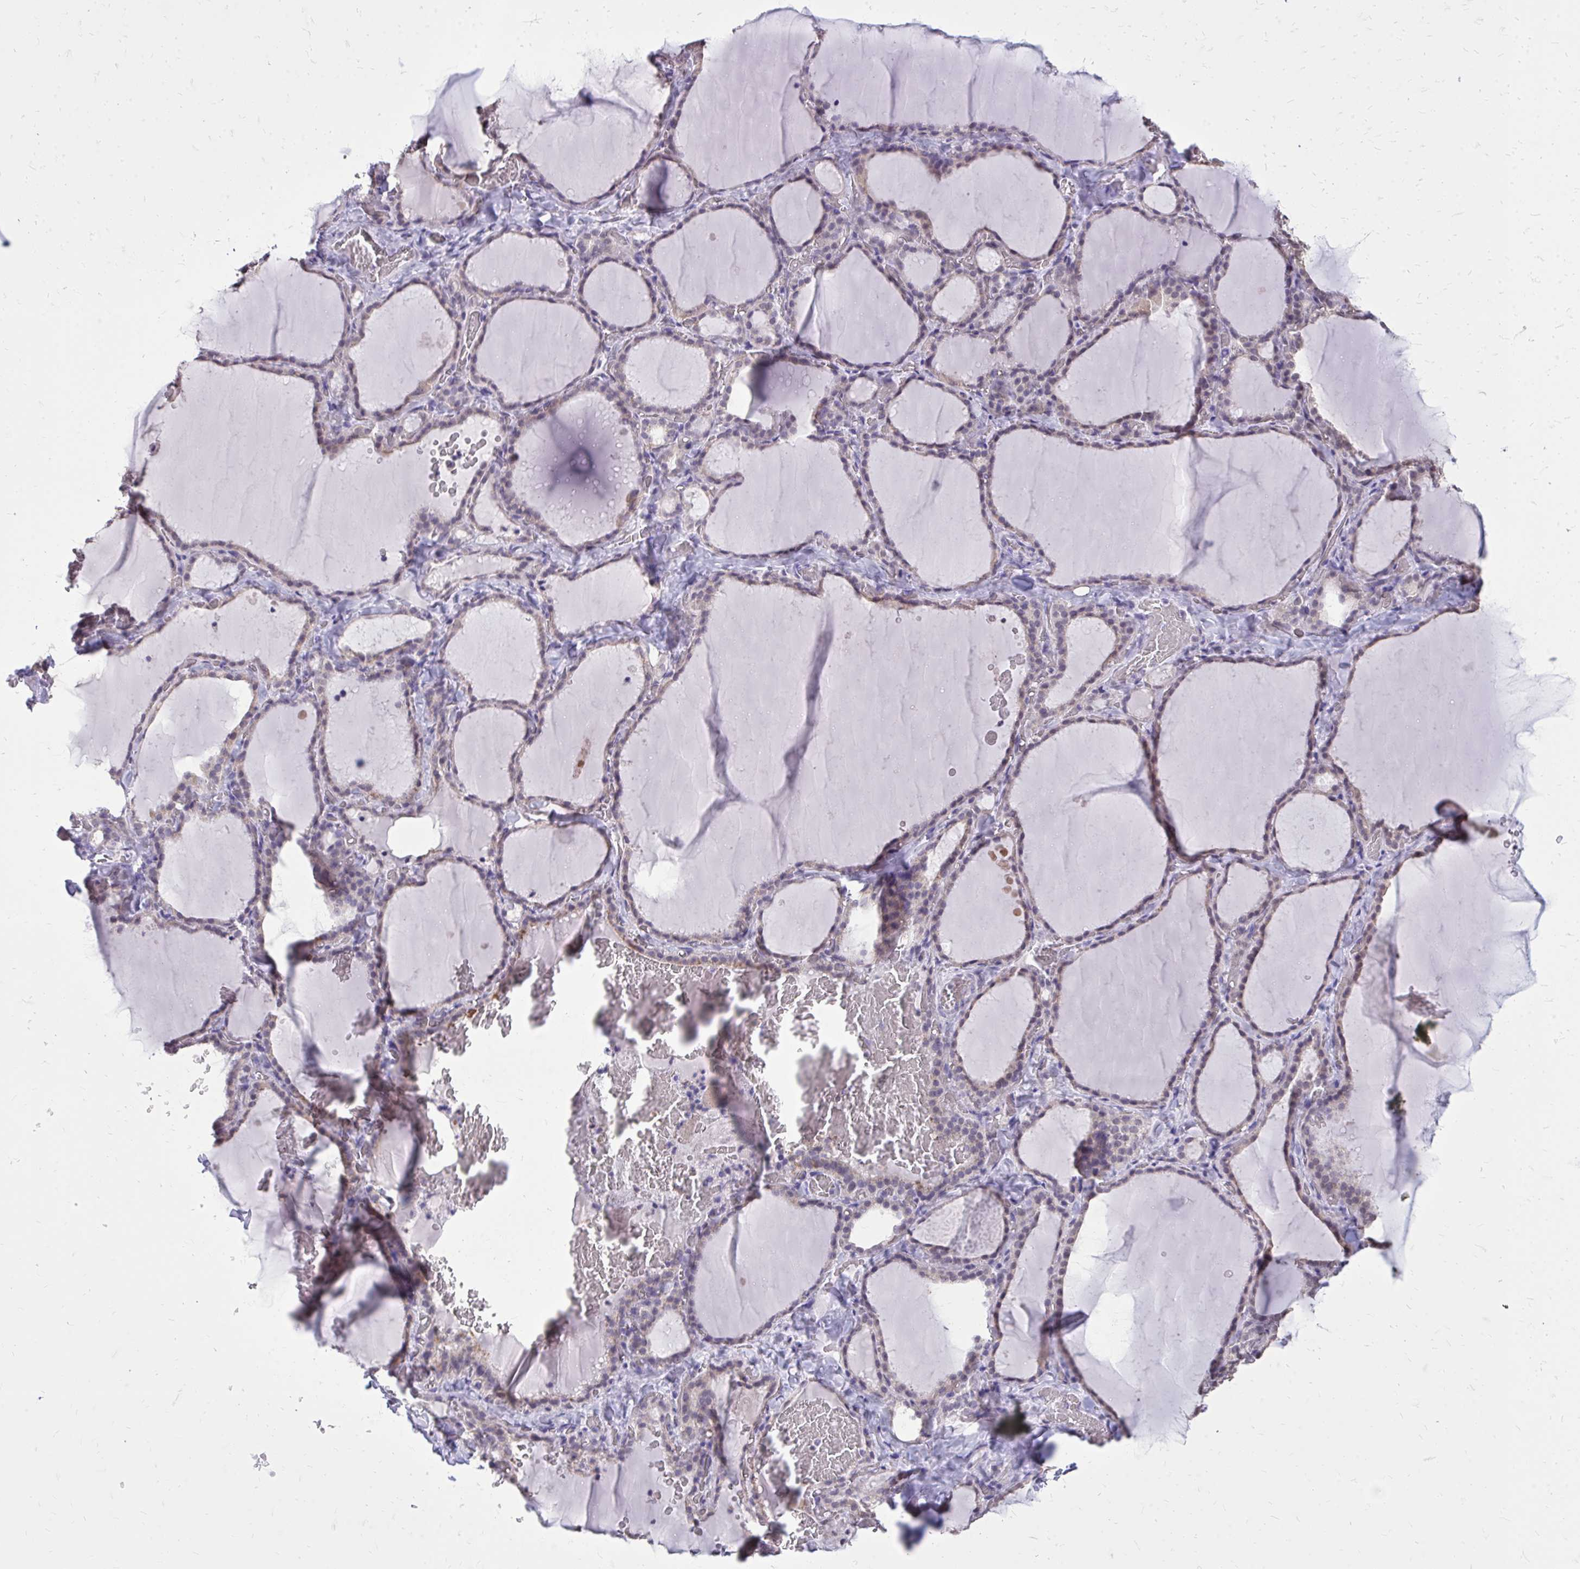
{"staining": {"intensity": "weak", "quantity": "<25%", "location": "cytoplasmic/membranous"}, "tissue": "thyroid gland", "cell_type": "Glandular cells", "image_type": "normal", "snomed": [{"axis": "morphology", "description": "Normal tissue, NOS"}, {"axis": "topography", "description": "Thyroid gland"}], "caption": "DAB immunohistochemical staining of benign thyroid gland exhibits no significant staining in glandular cells.", "gene": "AKAP5", "patient": {"sex": "female", "age": 22}}